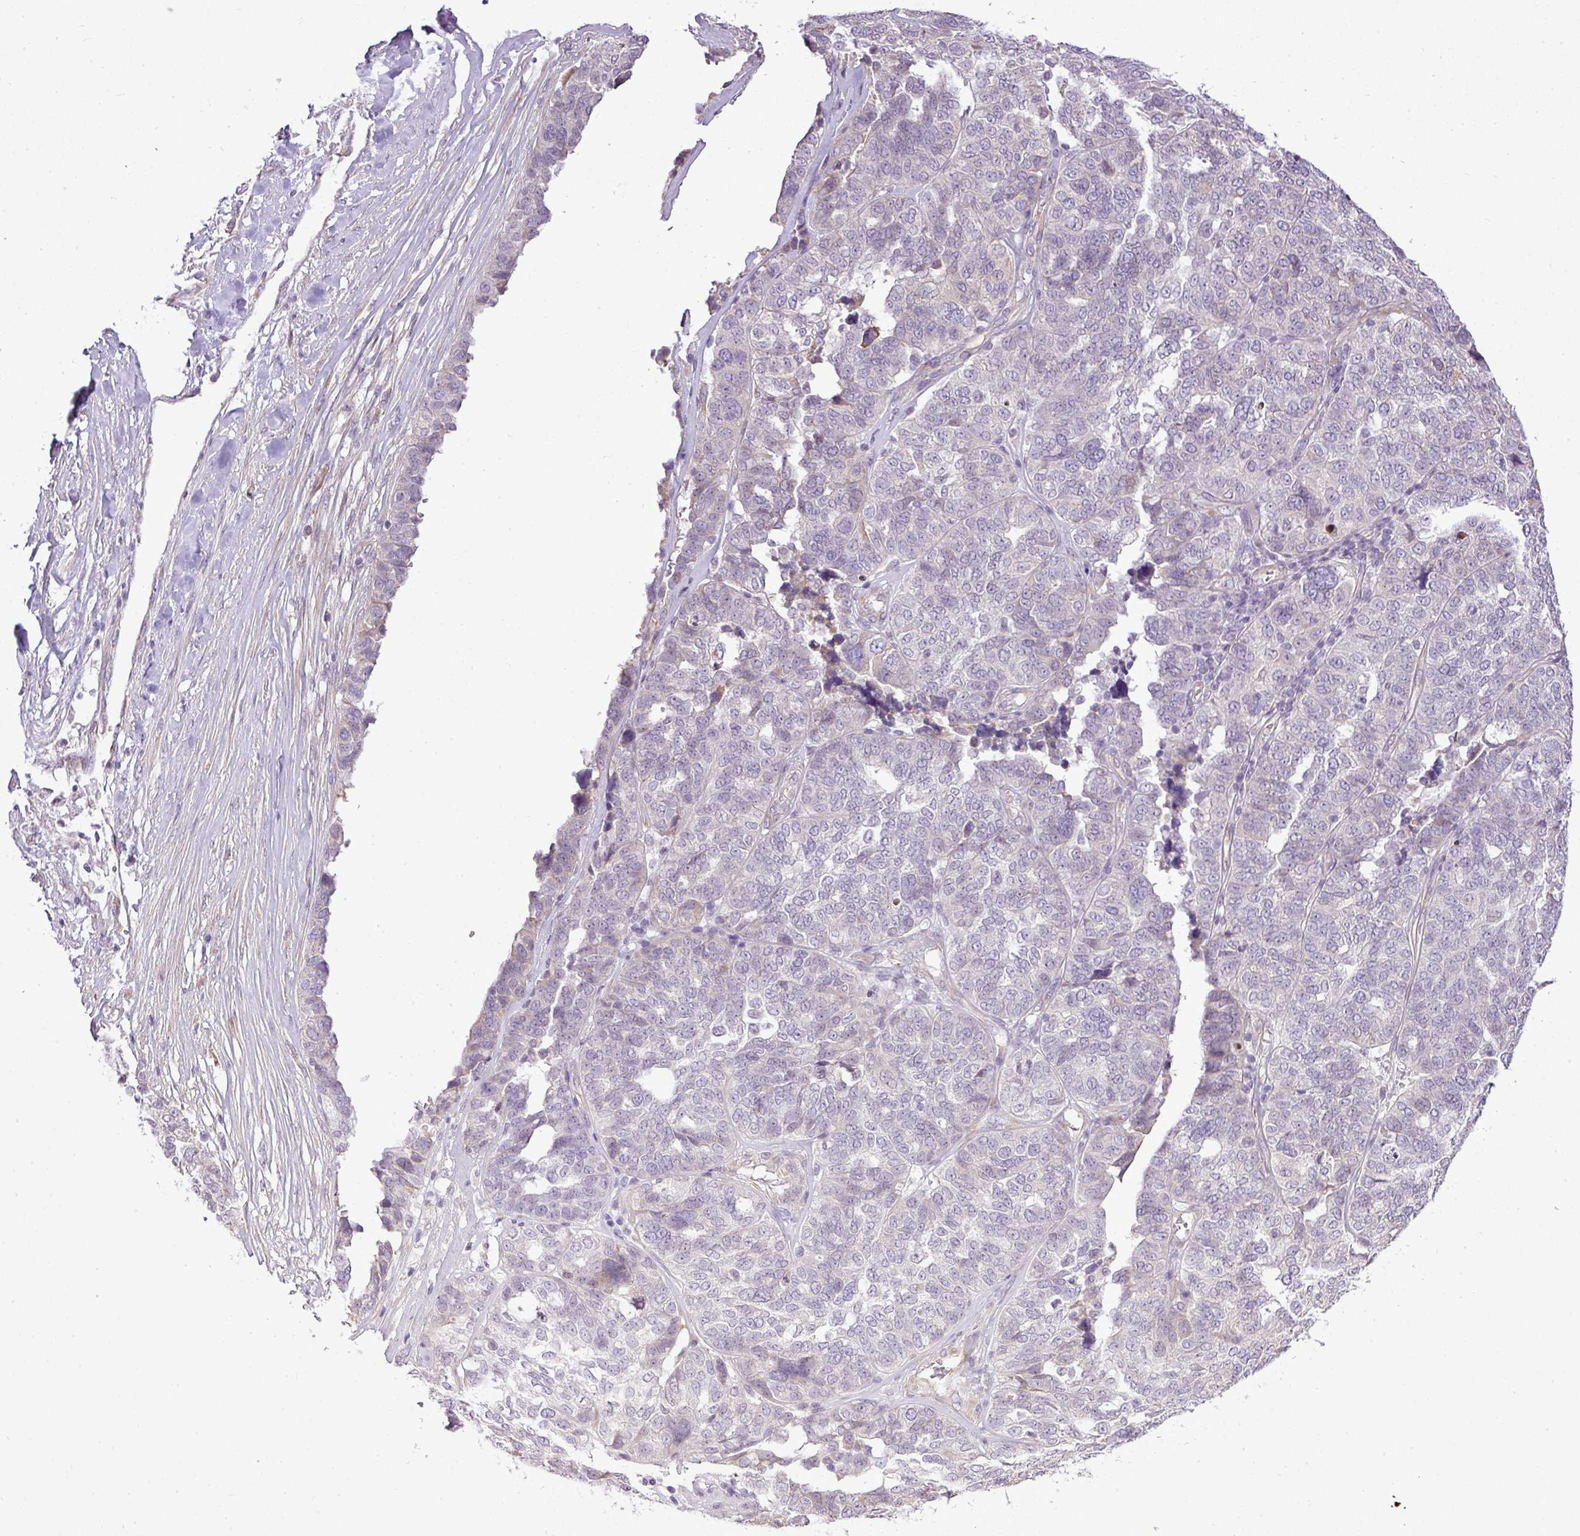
{"staining": {"intensity": "negative", "quantity": "none", "location": "none"}, "tissue": "ovarian cancer", "cell_type": "Tumor cells", "image_type": "cancer", "snomed": [{"axis": "morphology", "description": "Cystadenocarcinoma, serous, NOS"}, {"axis": "topography", "description": "Ovary"}], "caption": "IHC histopathology image of human ovarian cancer (serous cystadenocarcinoma) stained for a protein (brown), which demonstrates no positivity in tumor cells.", "gene": "COX18", "patient": {"sex": "female", "age": 59}}